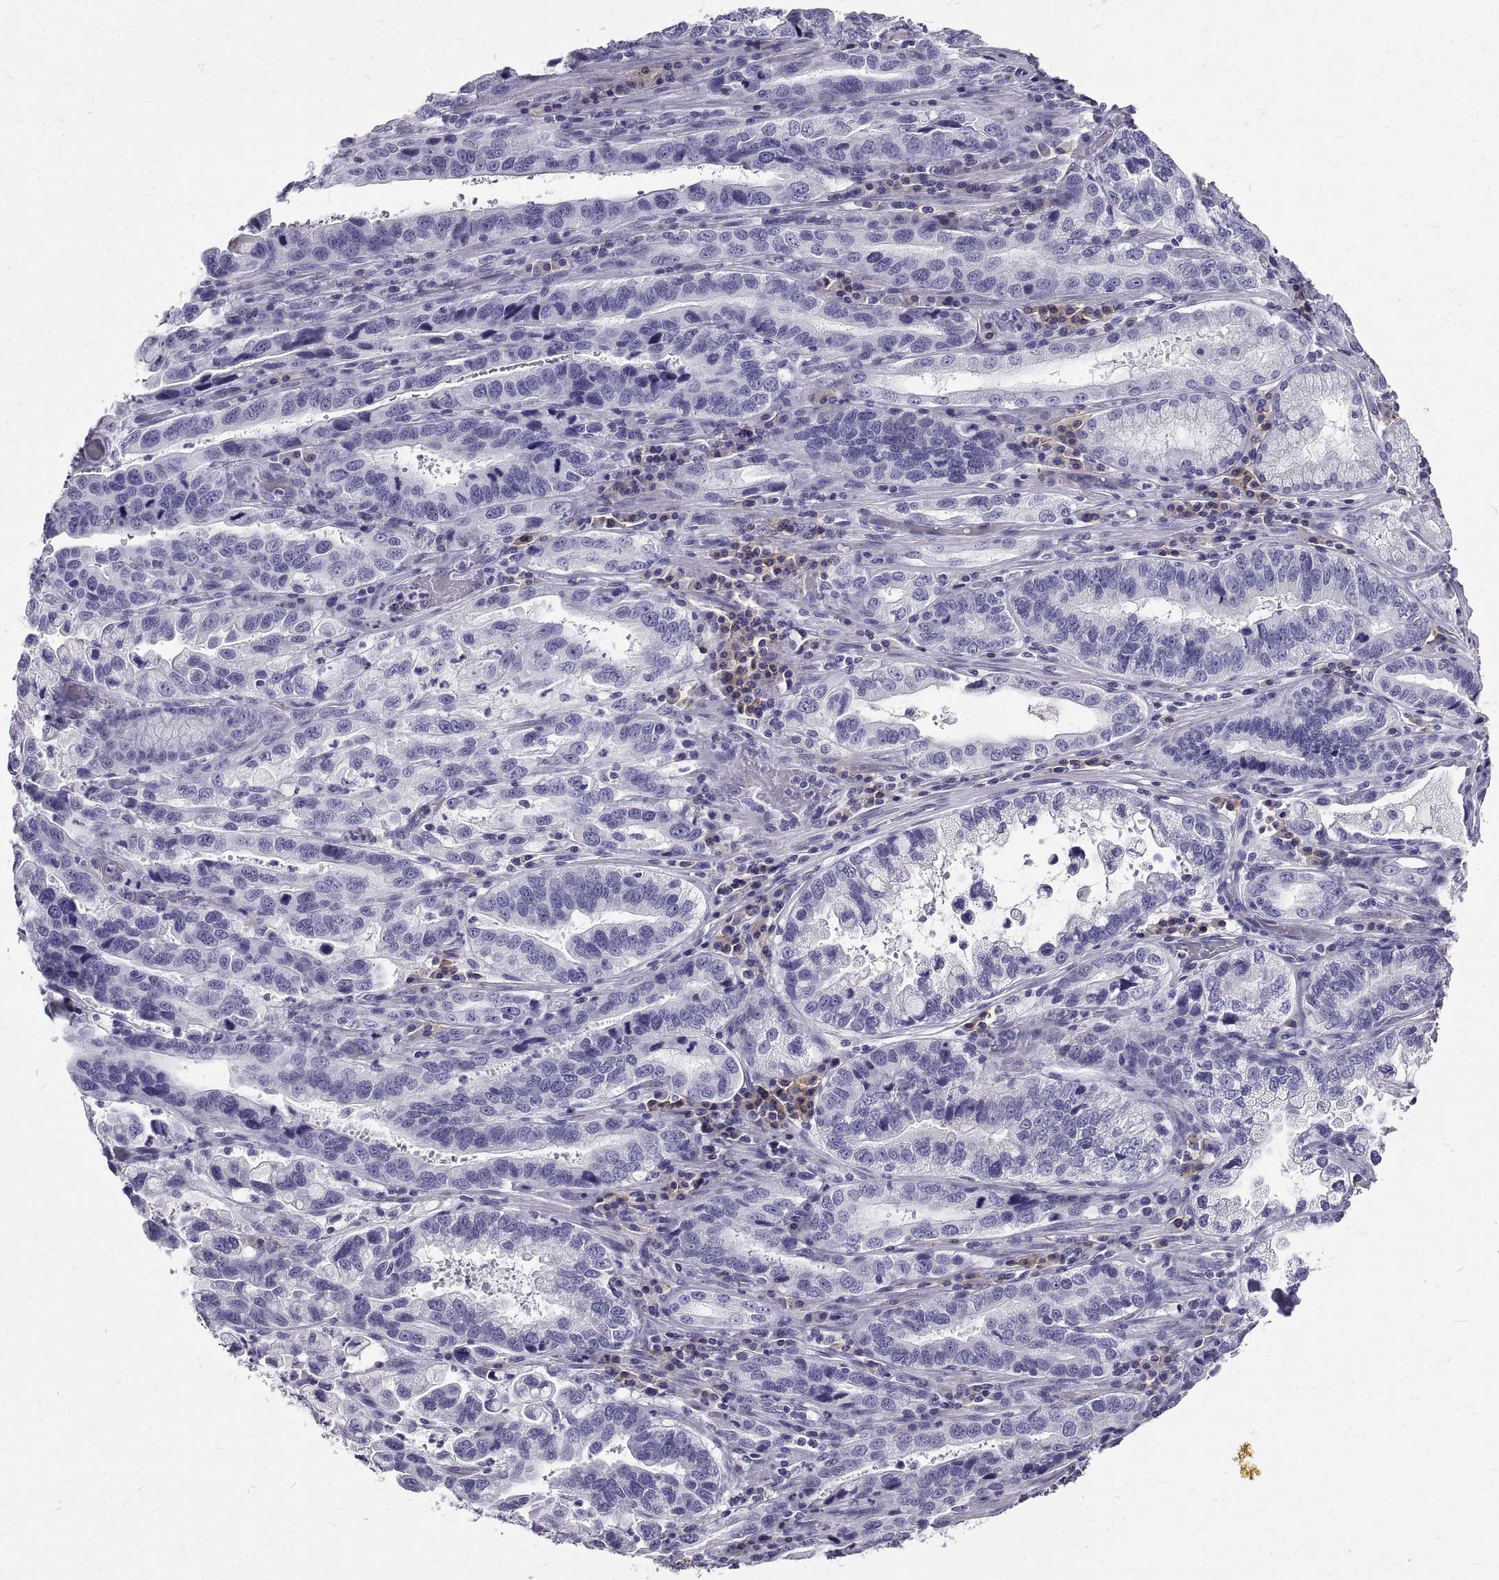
{"staining": {"intensity": "negative", "quantity": "none", "location": "none"}, "tissue": "stomach cancer", "cell_type": "Tumor cells", "image_type": "cancer", "snomed": [{"axis": "morphology", "description": "Adenocarcinoma, NOS"}, {"axis": "topography", "description": "Stomach, lower"}], "caption": "Immunohistochemistry (IHC) photomicrograph of adenocarcinoma (stomach) stained for a protein (brown), which exhibits no staining in tumor cells.", "gene": "GNG12", "patient": {"sex": "female", "age": 76}}